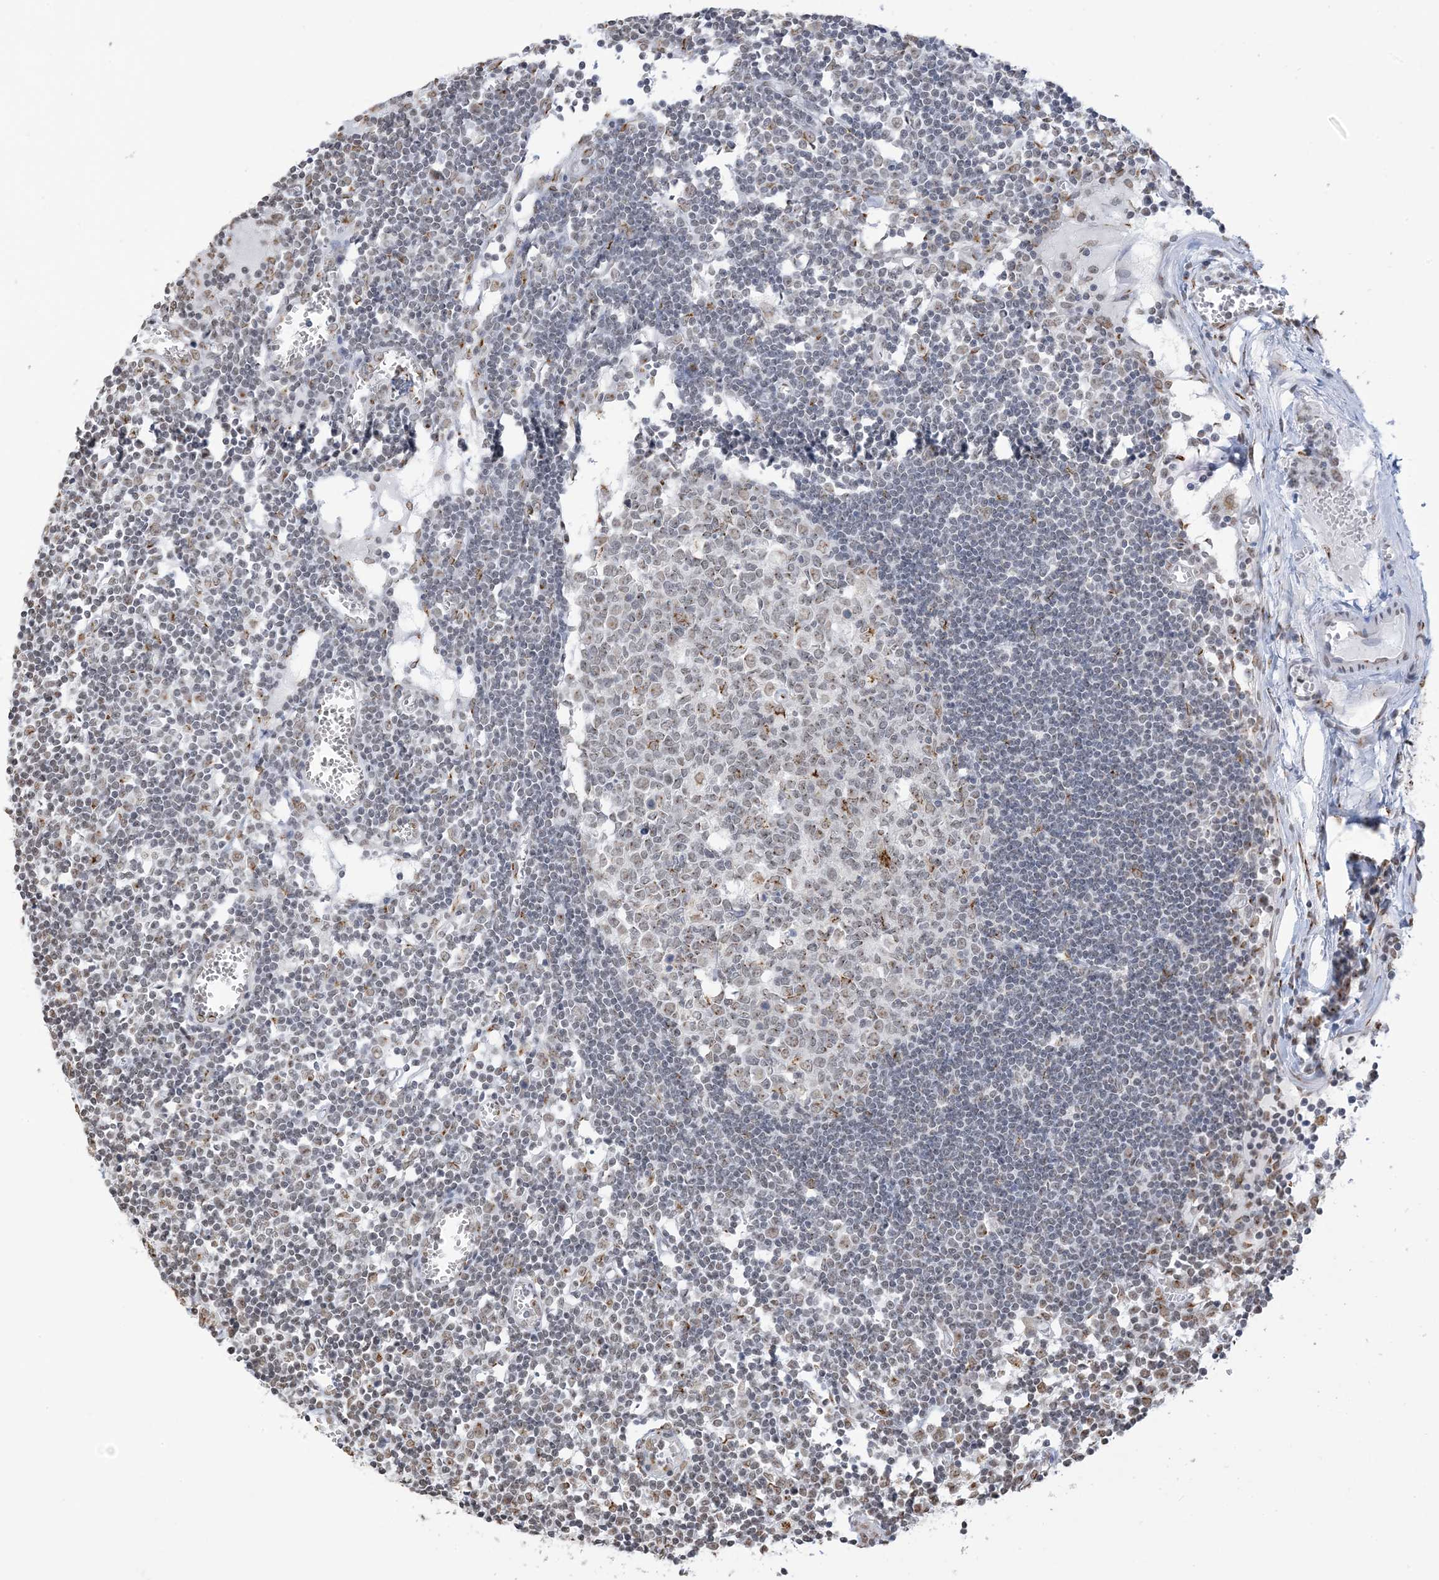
{"staining": {"intensity": "moderate", "quantity": "<25%", "location": "cytoplasmic/membranous"}, "tissue": "lymph node", "cell_type": "Germinal center cells", "image_type": "normal", "snomed": [{"axis": "morphology", "description": "Normal tissue, NOS"}, {"axis": "topography", "description": "Lymph node"}], "caption": "Immunohistochemistry histopathology image of unremarkable lymph node: human lymph node stained using IHC shows low levels of moderate protein expression localized specifically in the cytoplasmic/membranous of germinal center cells, appearing as a cytoplasmic/membranous brown color.", "gene": "GPR107", "patient": {"sex": "female", "age": 11}}